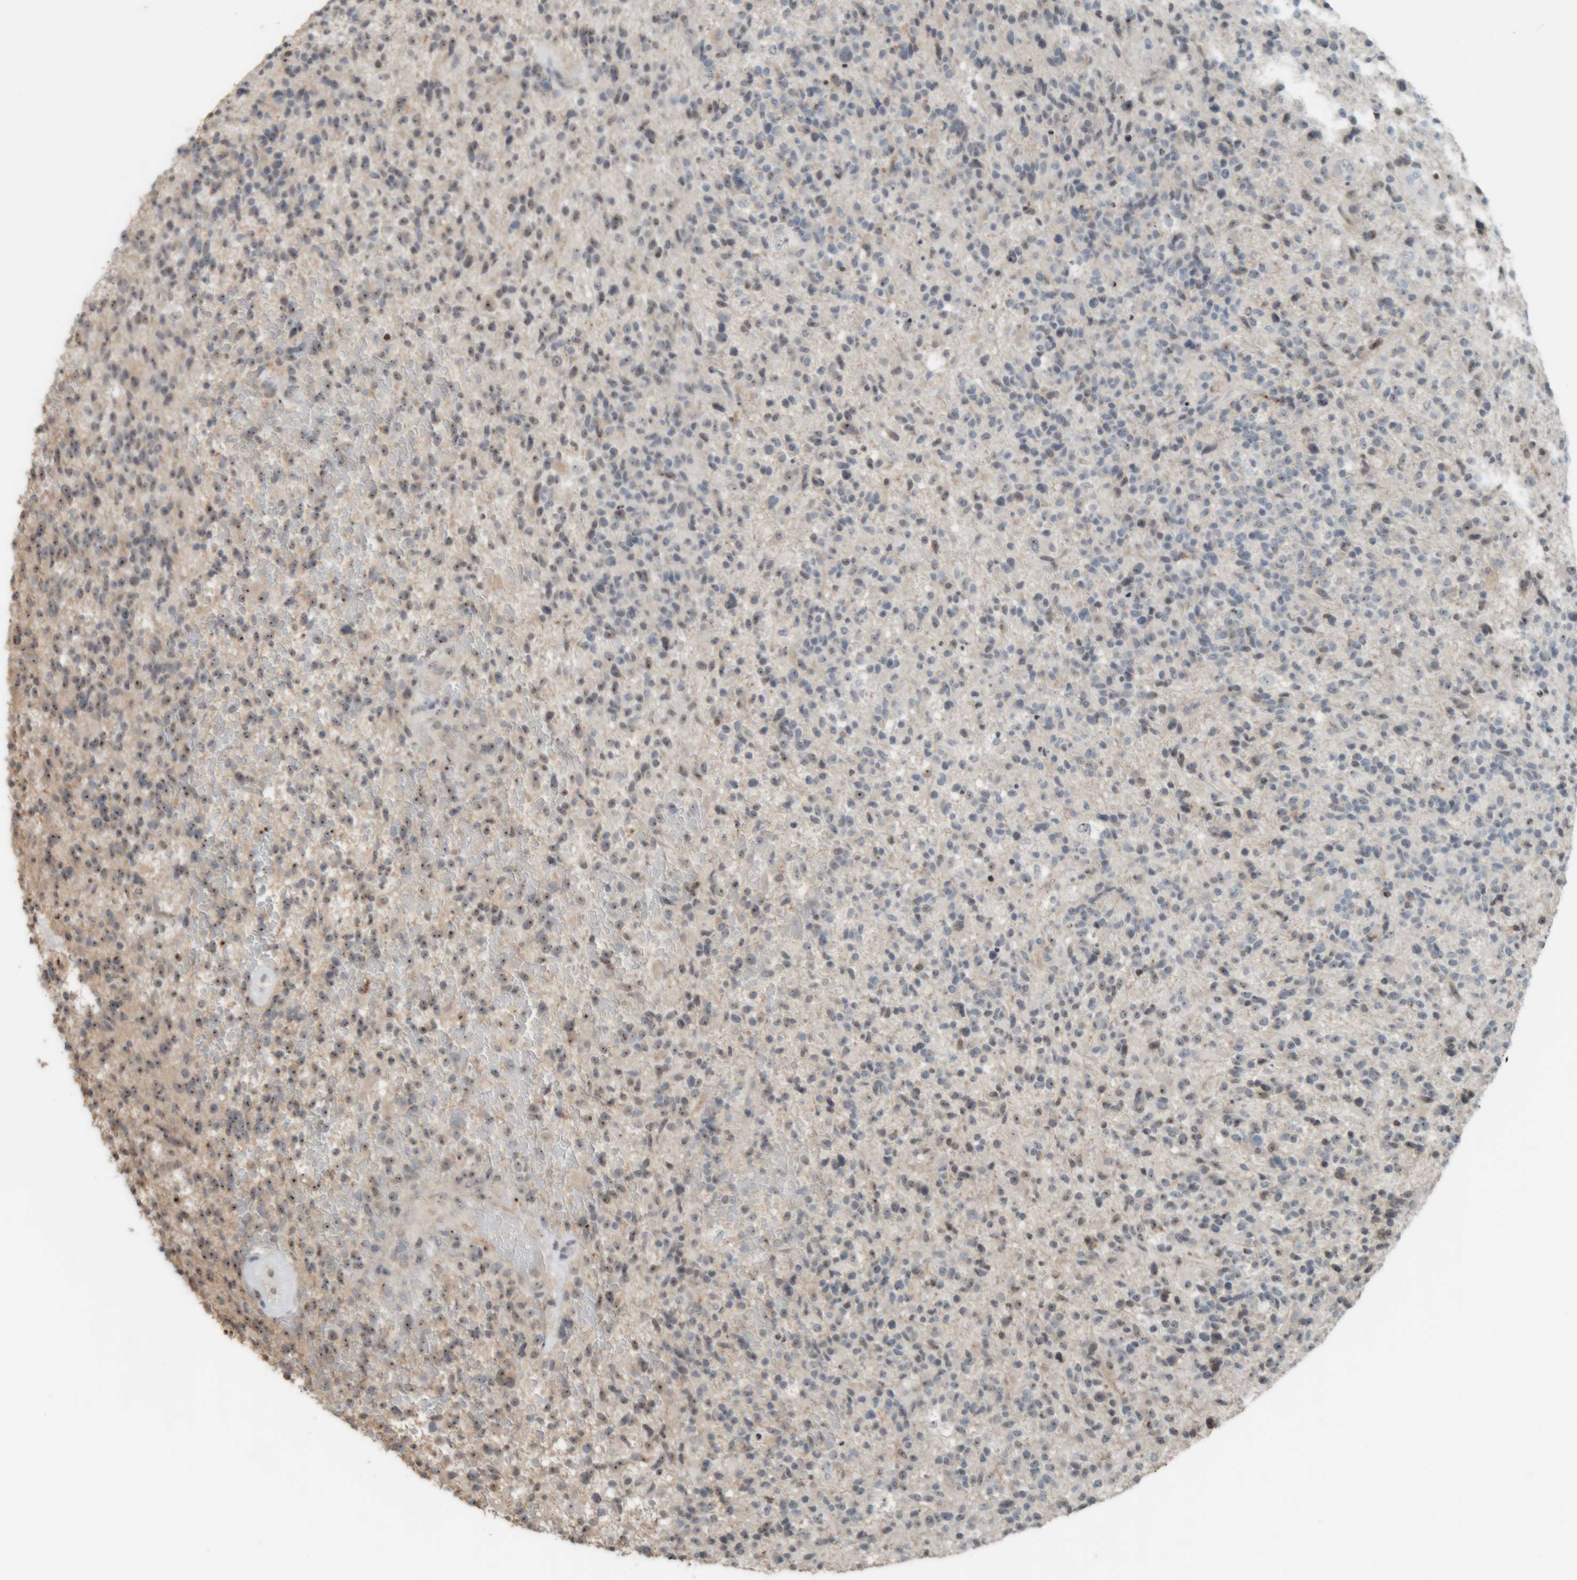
{"staining": {"intensity": "weak", "quantity": "25%-75%", "location": "nuclear"}, "tissue": "glioma", "cell_type": "Tumor cells", "image_type": "cancer", "snomed": [{"axis": "morphology", "description": "Glioma, malignant, High grade"}, {"axis": "topography", "description": "Brain"}], "caption": "High-power microscopy captured an immunohistochemistry (IHC) micrograph of malignant glioma (high-grade), revealing weak nuclear positivity in about 25%-75% of tumor cells.", "gene": "RPF1", "patient": {"sex": "male", "age": 72}}